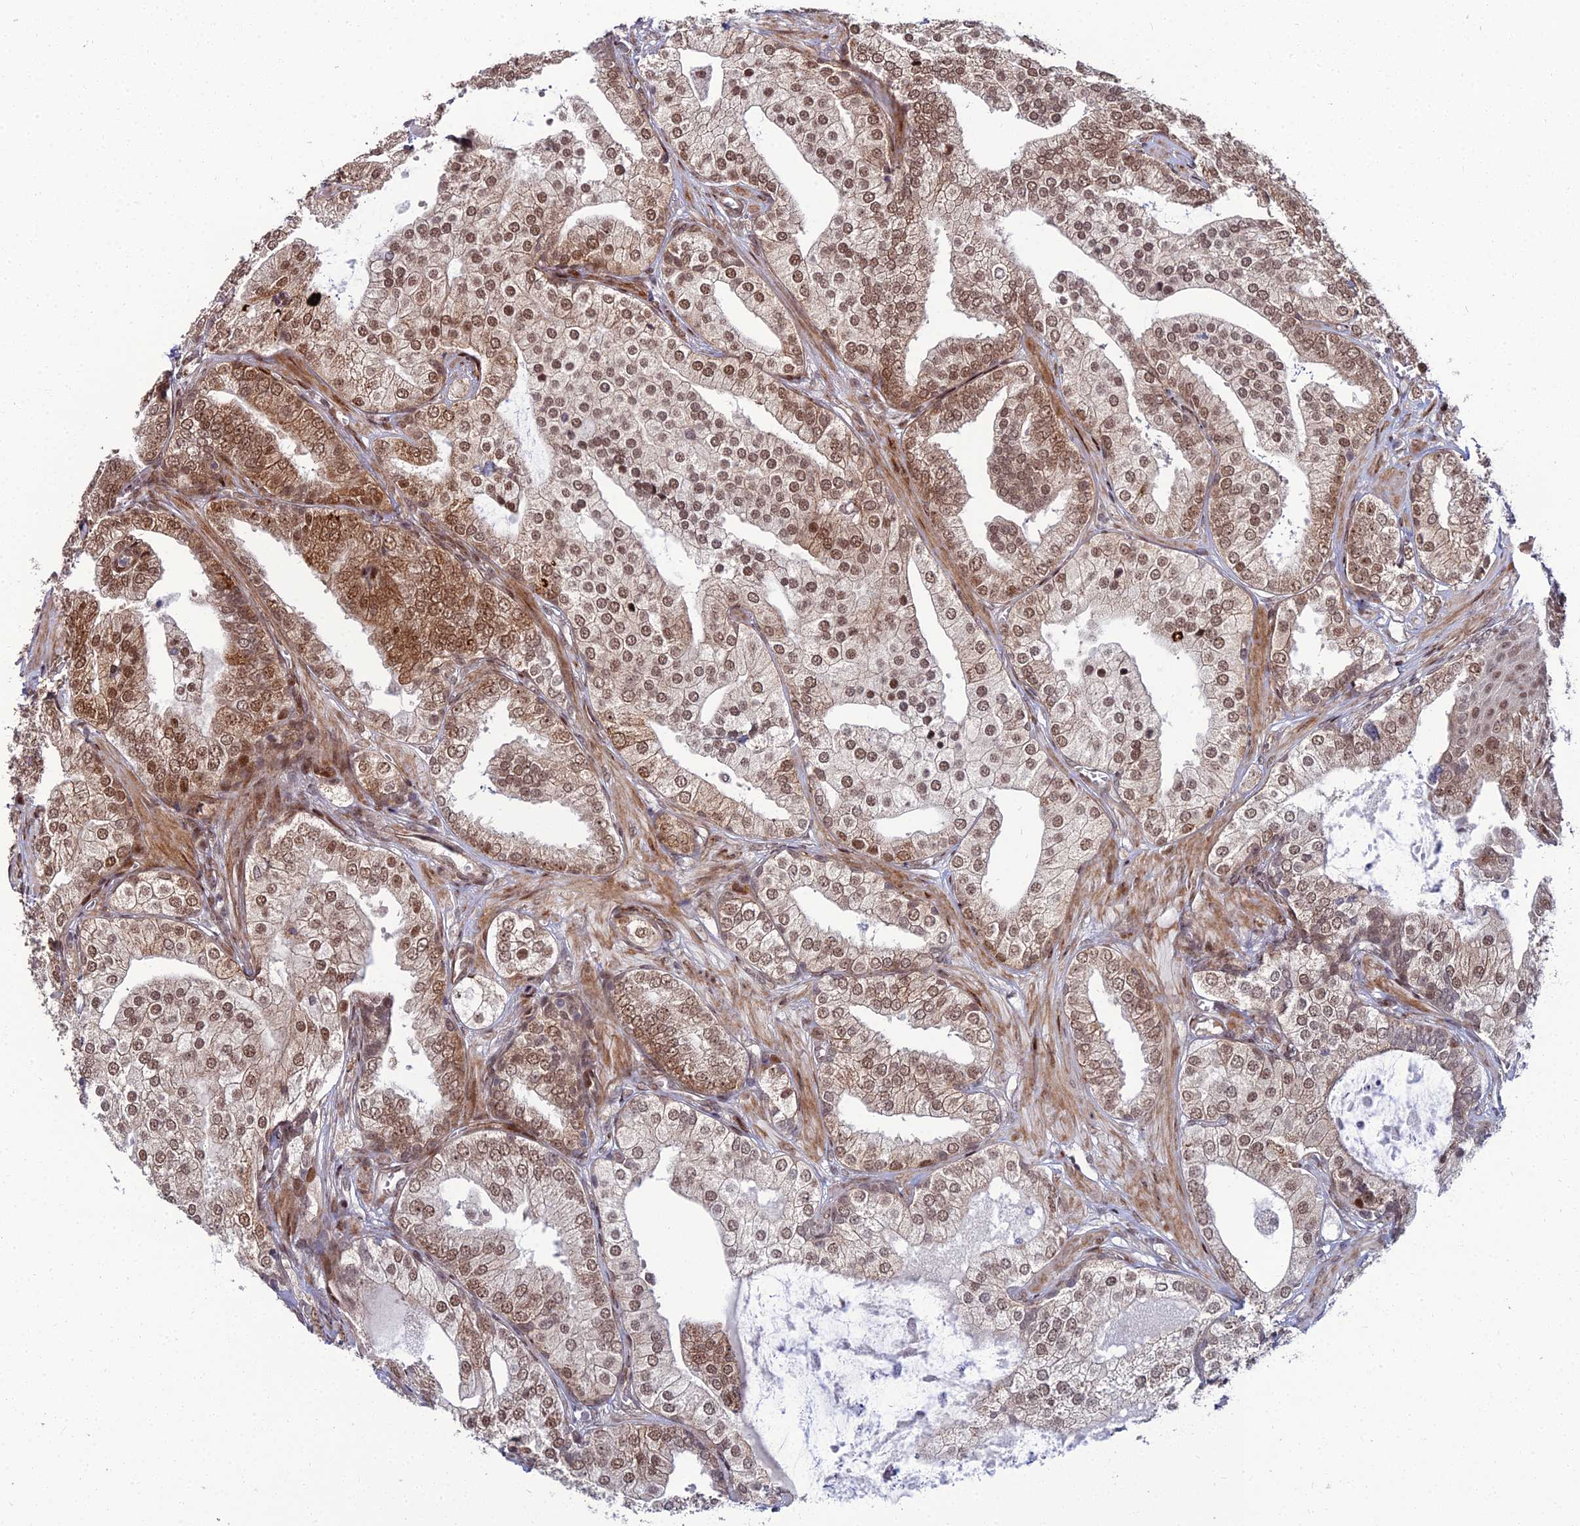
{"staining": {"intensity": "moderate", "quantity": ">75%", "location": "cytoplasmic/membranous,nuclear"}, "tissue": "prostate cancer", "cell_type": "Tumor cells", "image_type": "cancer", "snomed": [{"axis": "morphology", "description": "Adenocarcinoma, High grade"}, {"axis": "topography", "description": "Prostate"}], "caption": "Prostate cancer (high-grade adenocarcinoma) stained with a protein marker displays moderate staining in tumor cells.", "gene": "ZNF668", "patient": {"sex": "male", "age": 50}}